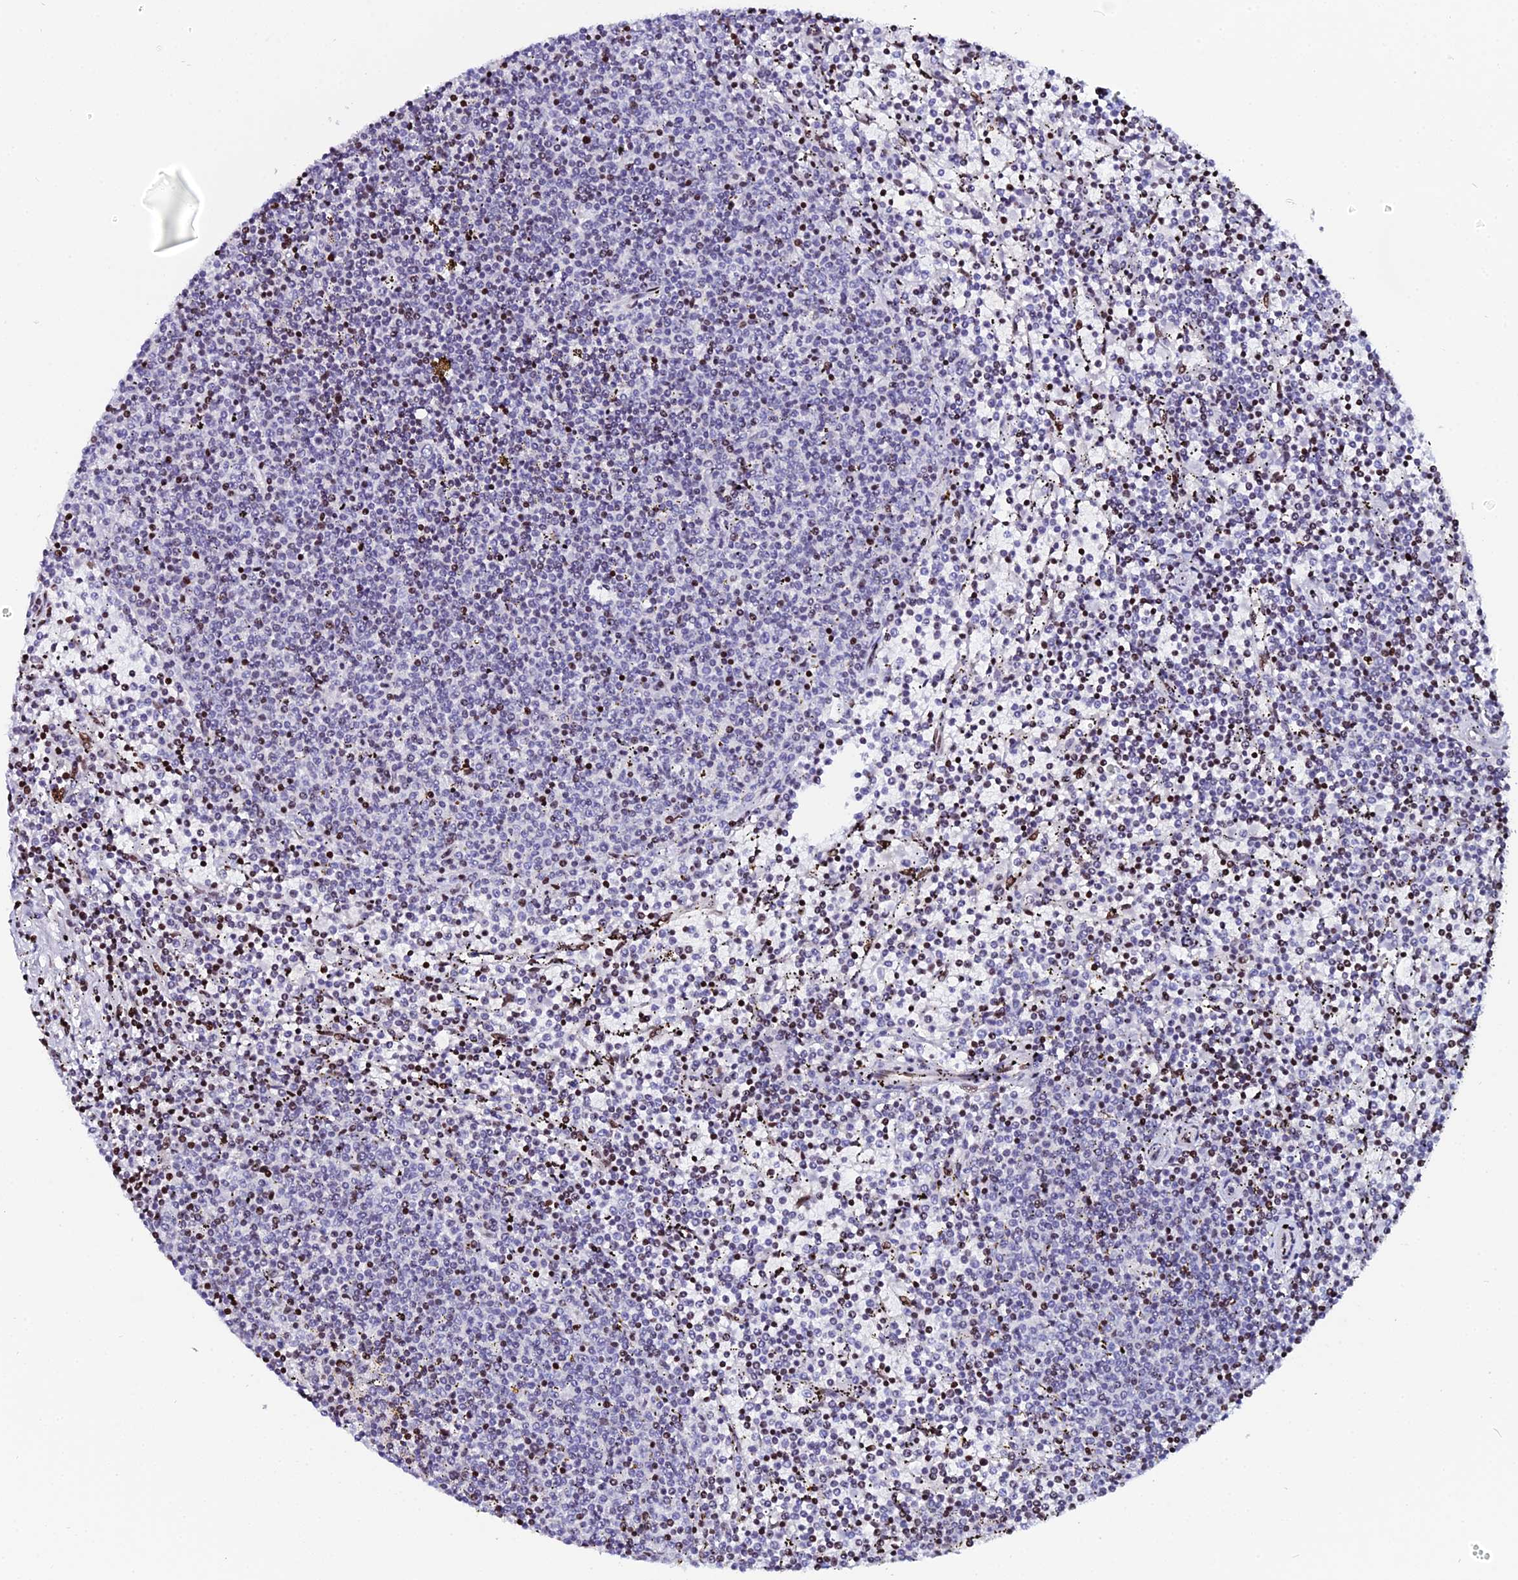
{"staining": {"intensity": "moderate", "quantity": "<25%", "location": "nuclear"}, "tissue": "lymphoma", "cell_type": "Tumor cells", "image_type": "cancer", "snomed": [{"axis": "morphology", "description": "Malignant lymphoma, non-Hodgkin's type, Low grade"}, {"axis": "topography", "description": "Spleen"}], "caption": "Immunohistochemical staining of human malignant lymphoma, non-Hodgkin's type (low-grade) displays low levels of moderate nuclear protein expression in approximately <25% of tumor cells. Nuclei are stained in blue.", "gene": "MYNN", "patient": {"sex": "female", "age": 50}}